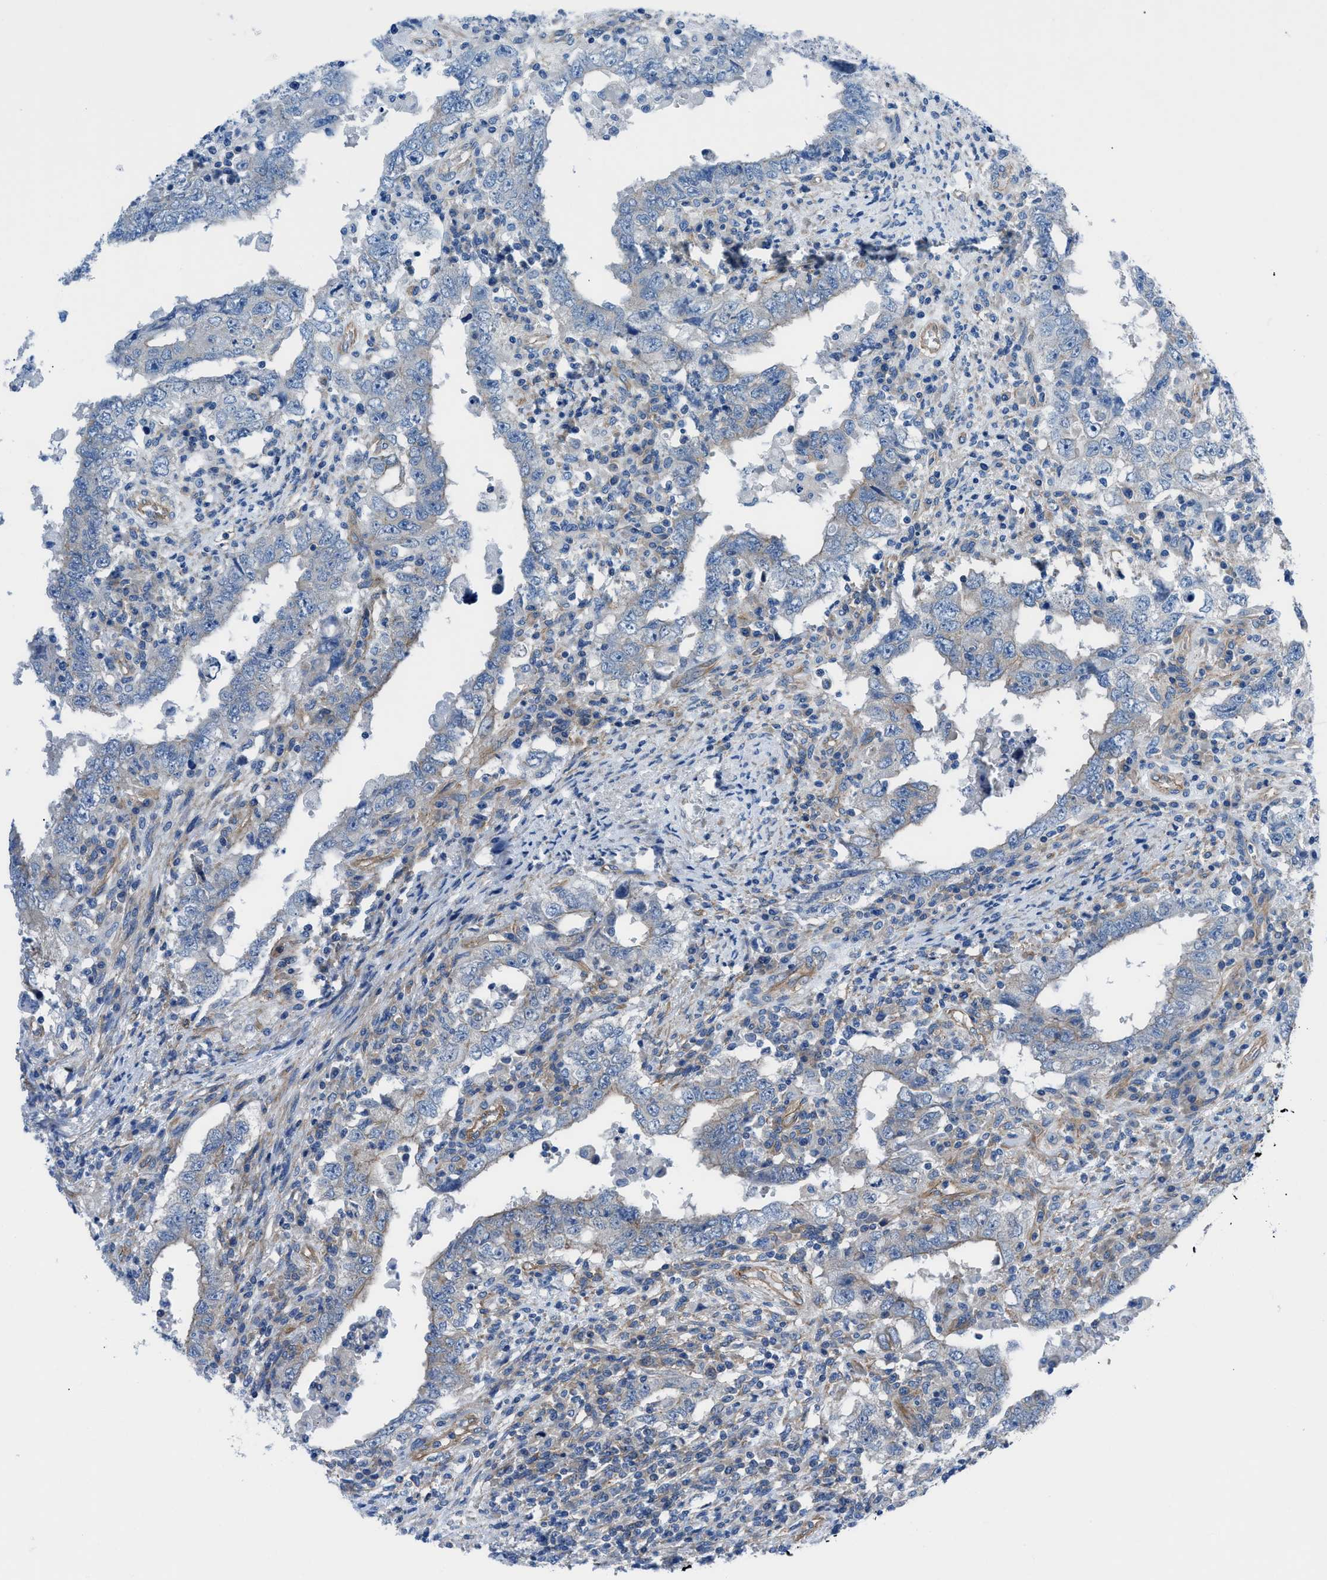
{"staining": {"intensity": "negative", "quantity": "none", "location": "none"}, "tissue": "testis cancer", "cell_type": "Tumor cells", "image_type": "cancer", "snomed": [{"axis": "morphology", "description": "Carcinoma, Embryonal, NOS"}, {"axis": "topography", "description": "Testis"}], "caption": "IHC micrograph of neoplastic tissue: embryonal carcinoma (testis) stained with DAB demonstrates no significant protein positivity in tumor cells.", "gene": "TRIP4", "patient": {"sex": "male", "age": 26}}